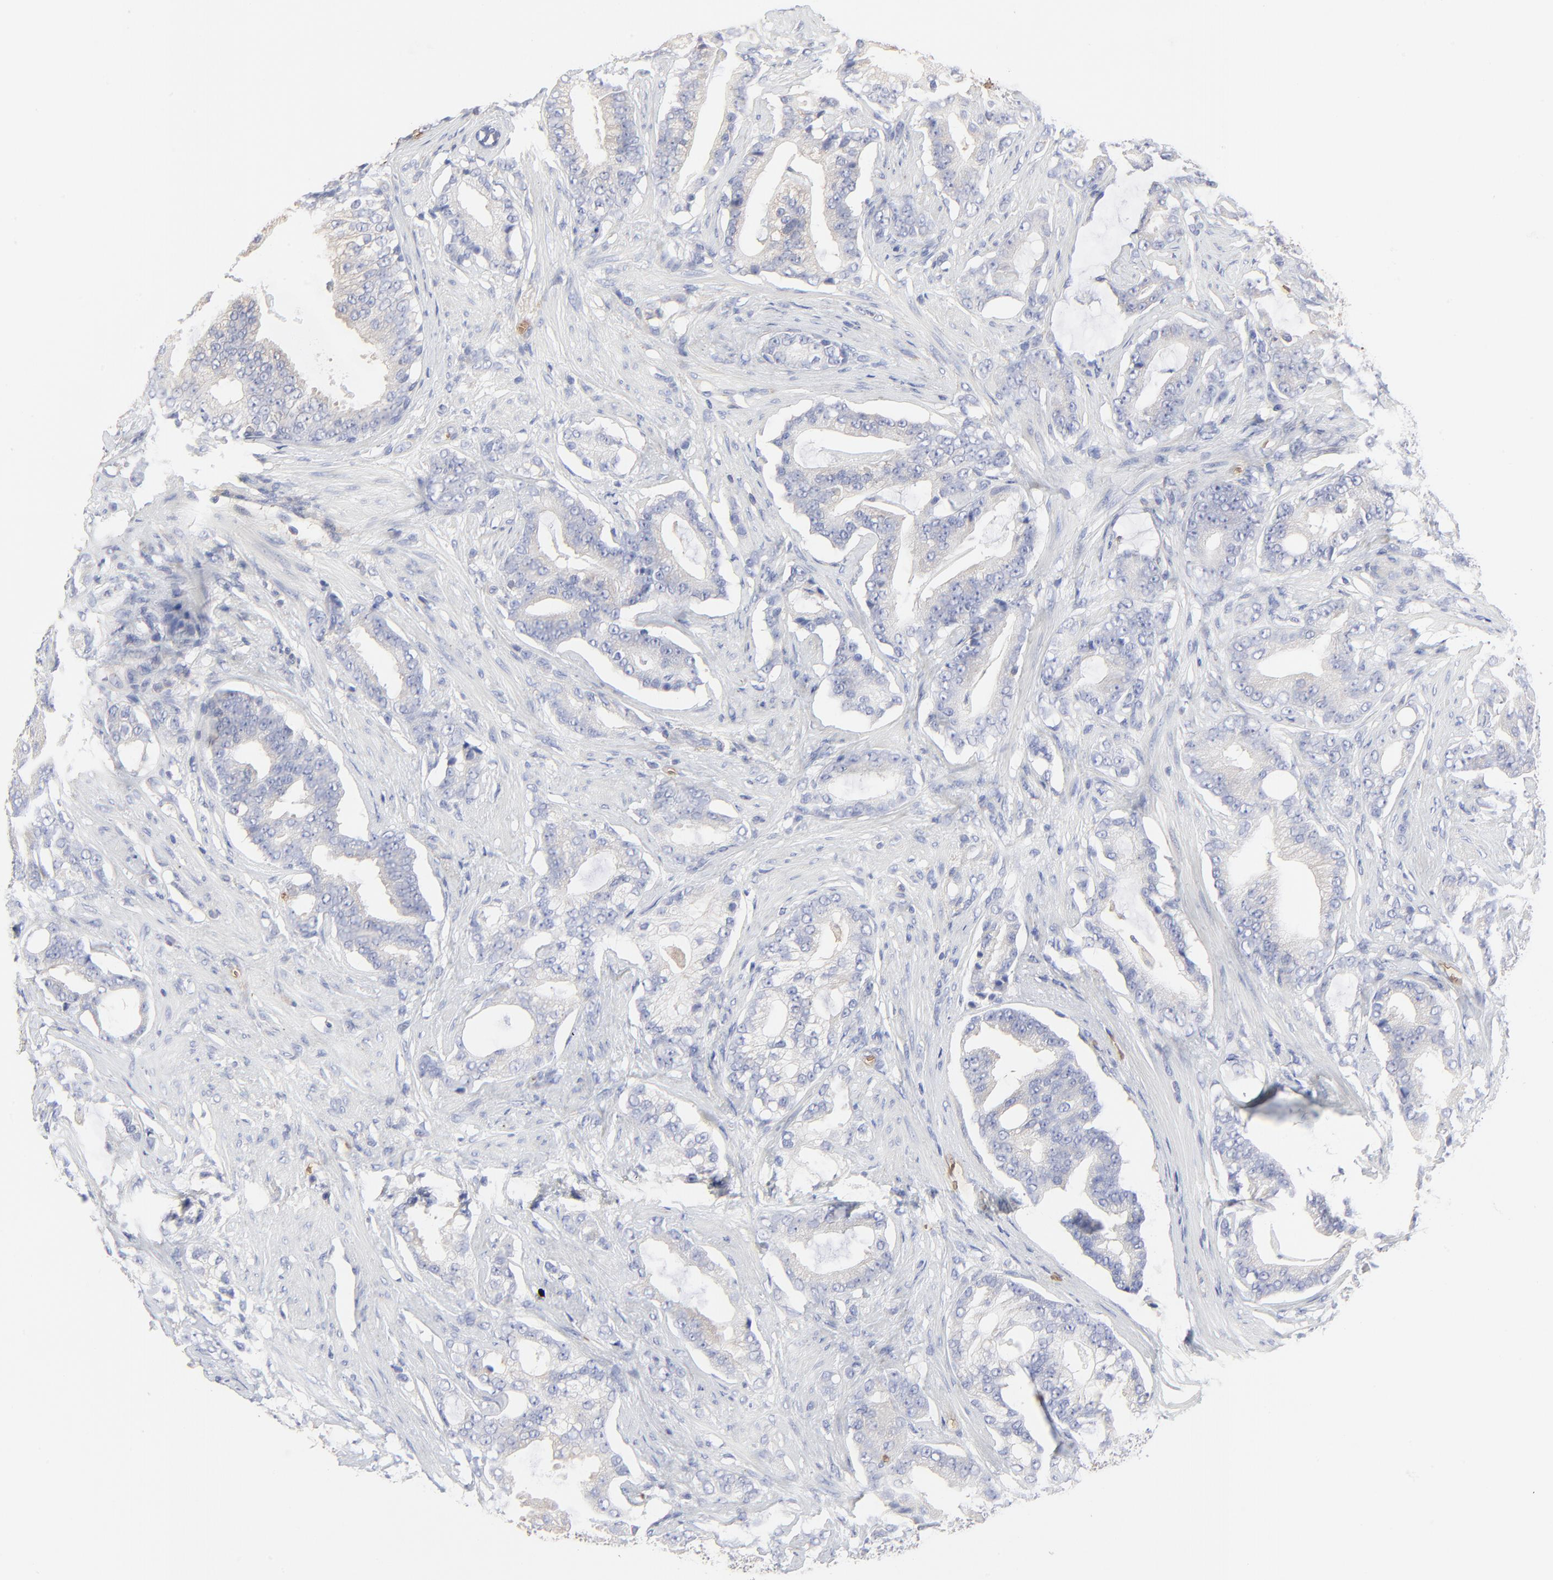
{"staining": {"intensity": "negative", "quantity": "none", "location": "none"}, "tissue": "prostate cancer", "cell_type": "Tumor cells", "image_type": "cancer", "snomed": [{"axis": "morphology", "description": "Adenocarcinoma, Low grade"}, {"axis": "topography", "description": "Prostate"}], "caption": "Immunohistochemical staining of prostate cancer (adenocarcinoma (low-grade)) displays no significant positivity in tumor cells. (Brightfield microscopy of DAB (3,3'-diaminobenzidine) immunohistochemistry at high magnification).", "gene": "PAG1", "patient": {"sex": "male", "age": 58}}